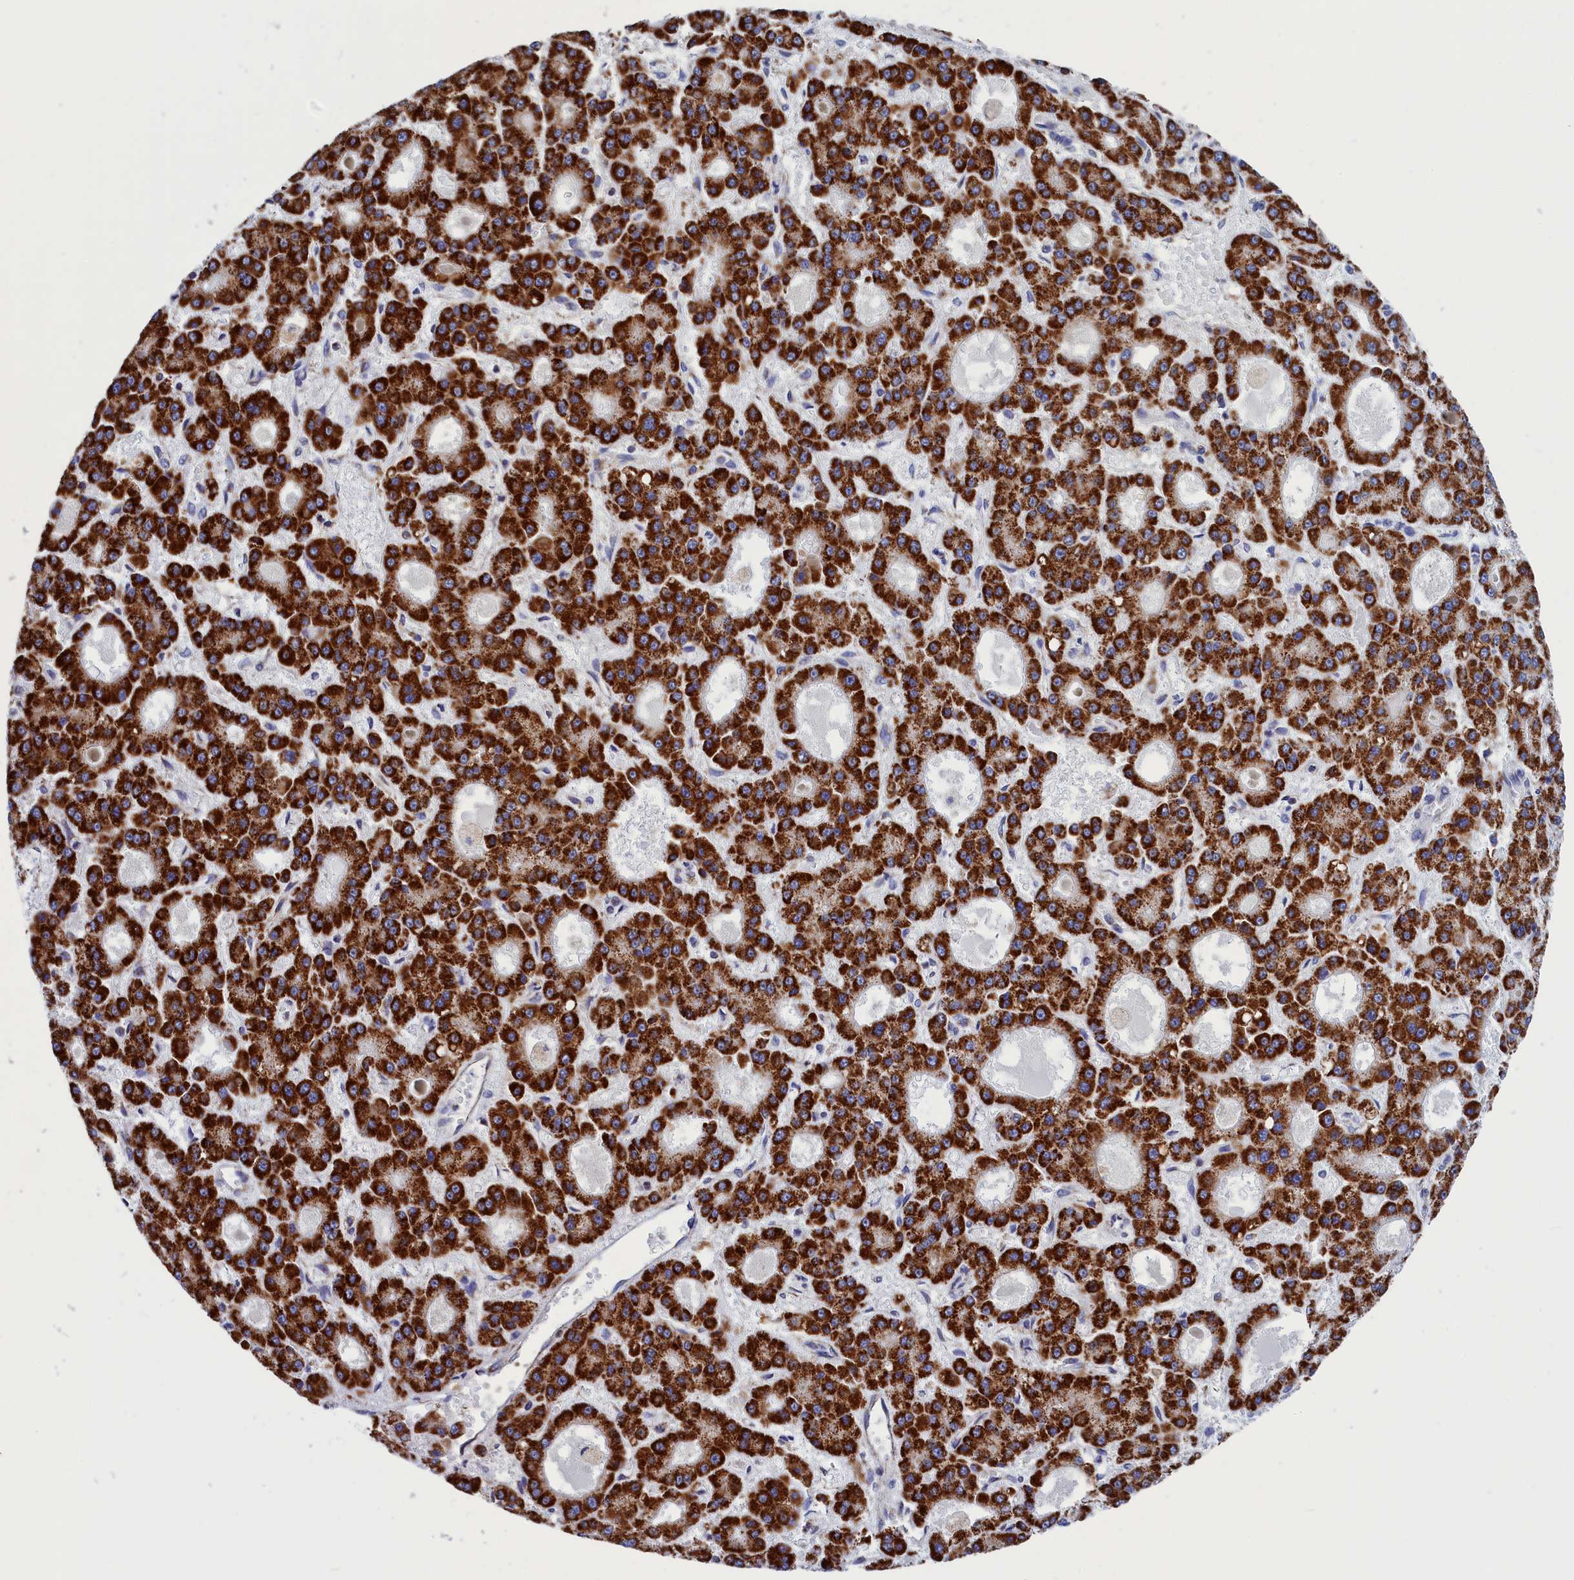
{"staining": {"intensity": "strong", "quantity": ">75%", "location": "cytoplasmic/membranous"}, "tissue": "liver cancer", "cell_type": "Tumor cells", "image_type": "cancer", "snomed": [{"axis": "morphology", "description": "Carcinoma, Hepatocellular, NOS"}, {"axis": "topography", "description": "Liver"}], "caption": "Immunohistochemical staining of hepatocellular carcinoma (liver) reveals strong cytoplasmic/membranous protein positivity in about >75% of tumor cells.", "gene": "WDR83", "patient": {"sex": "male", "age": 70}}